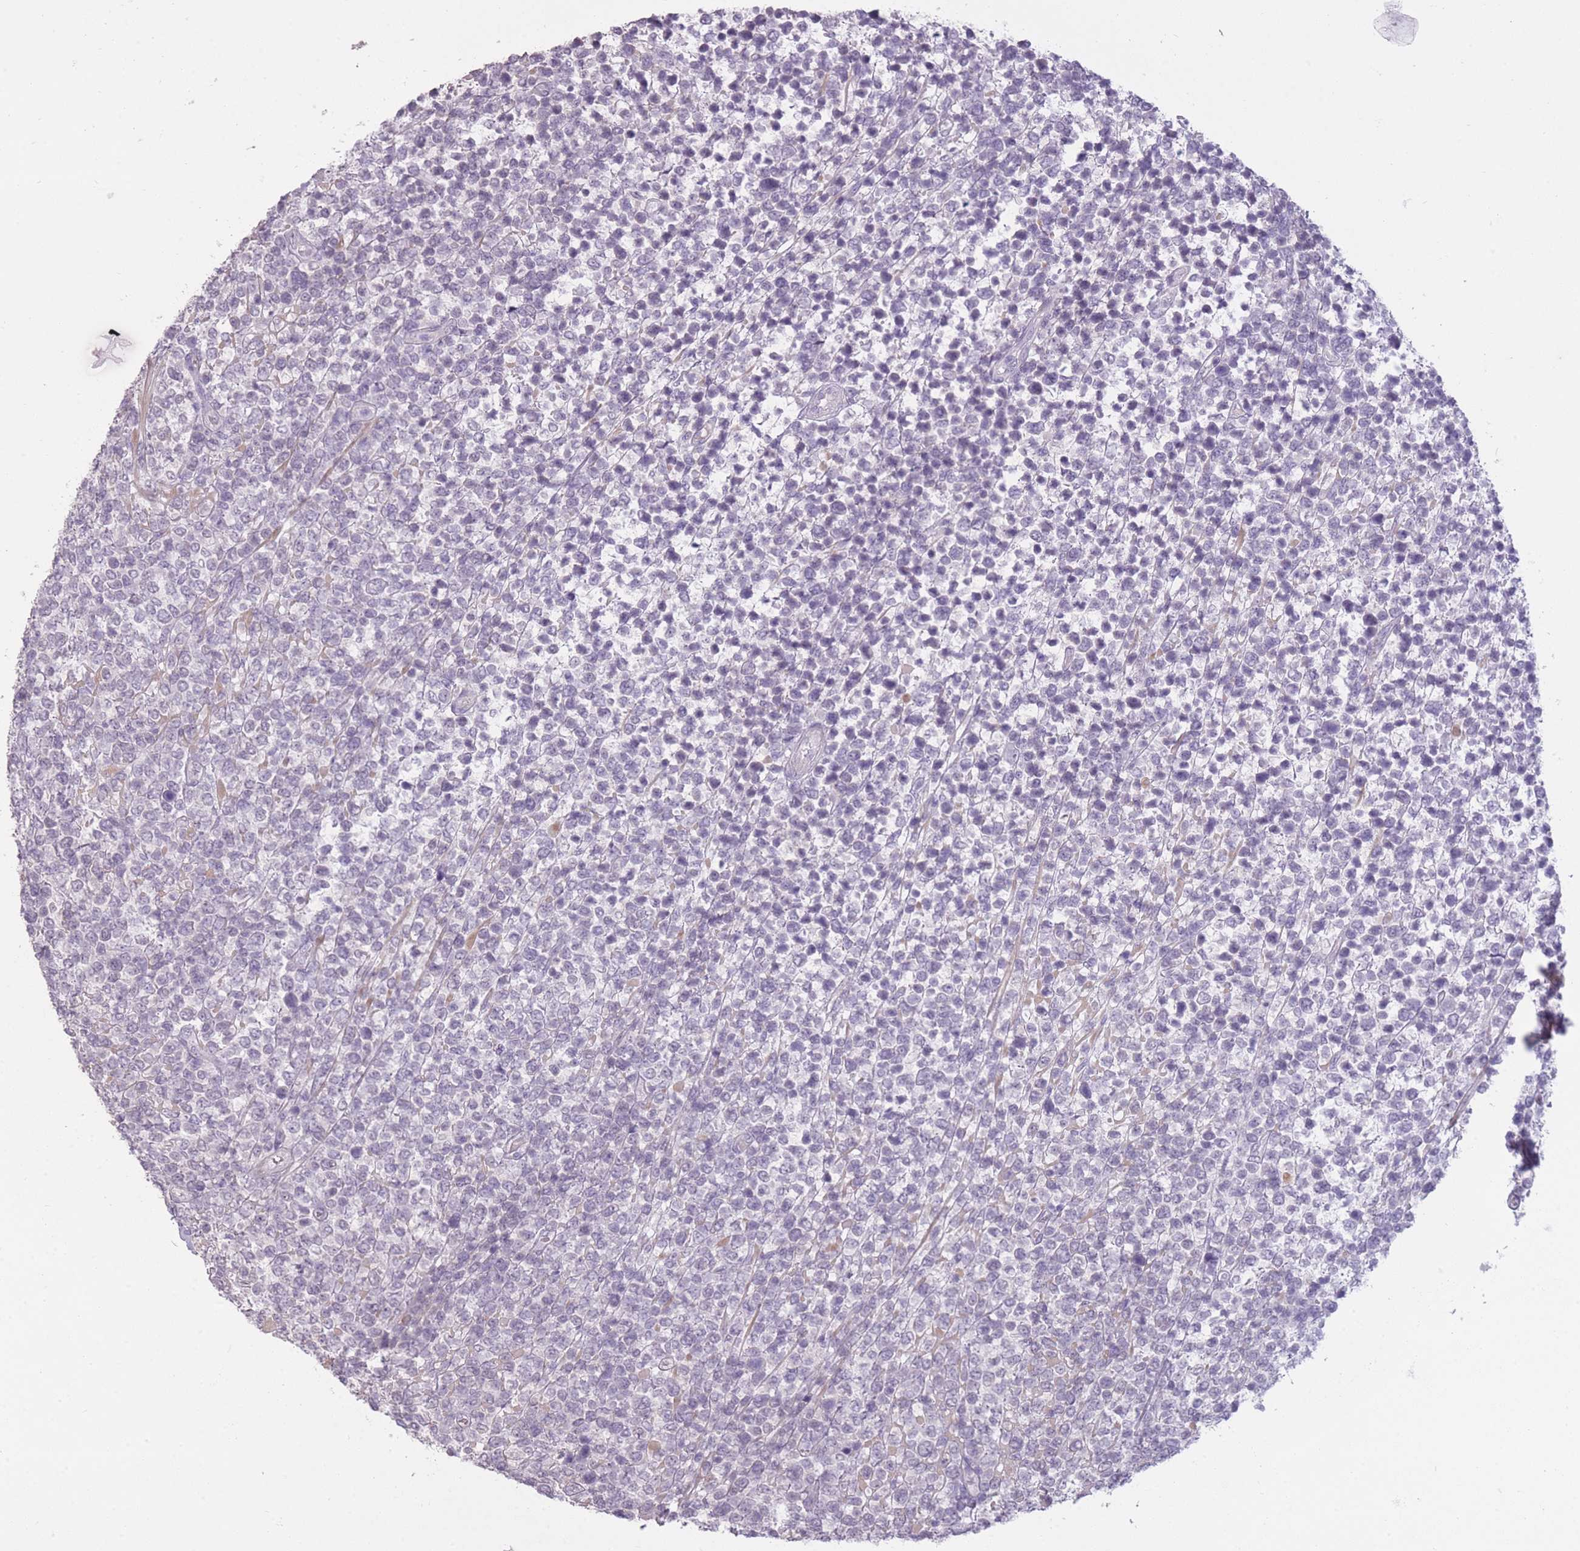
{"staining": {"intensity": "negative", "quantity": "none", "location": "none"}, "tissue": "lymphoma", "cell_type": "Tumor cells", "image_type": "cancer", "snomed": [{"axis": "morphology", "description": "Malignant lymphoma, non-Hodgkin's type, High grade"}, {"axis": "topography", "description": "Soft tissue"}], "caption": "IHC photomicrograph of human malignant lymphoma, non-Hodgkin's type (high-grade) stained for a protein (brown), which shows no staining in tumor cells.", "gene": "ZBTB24", "patient": {"sex": "female", "age": 56}}